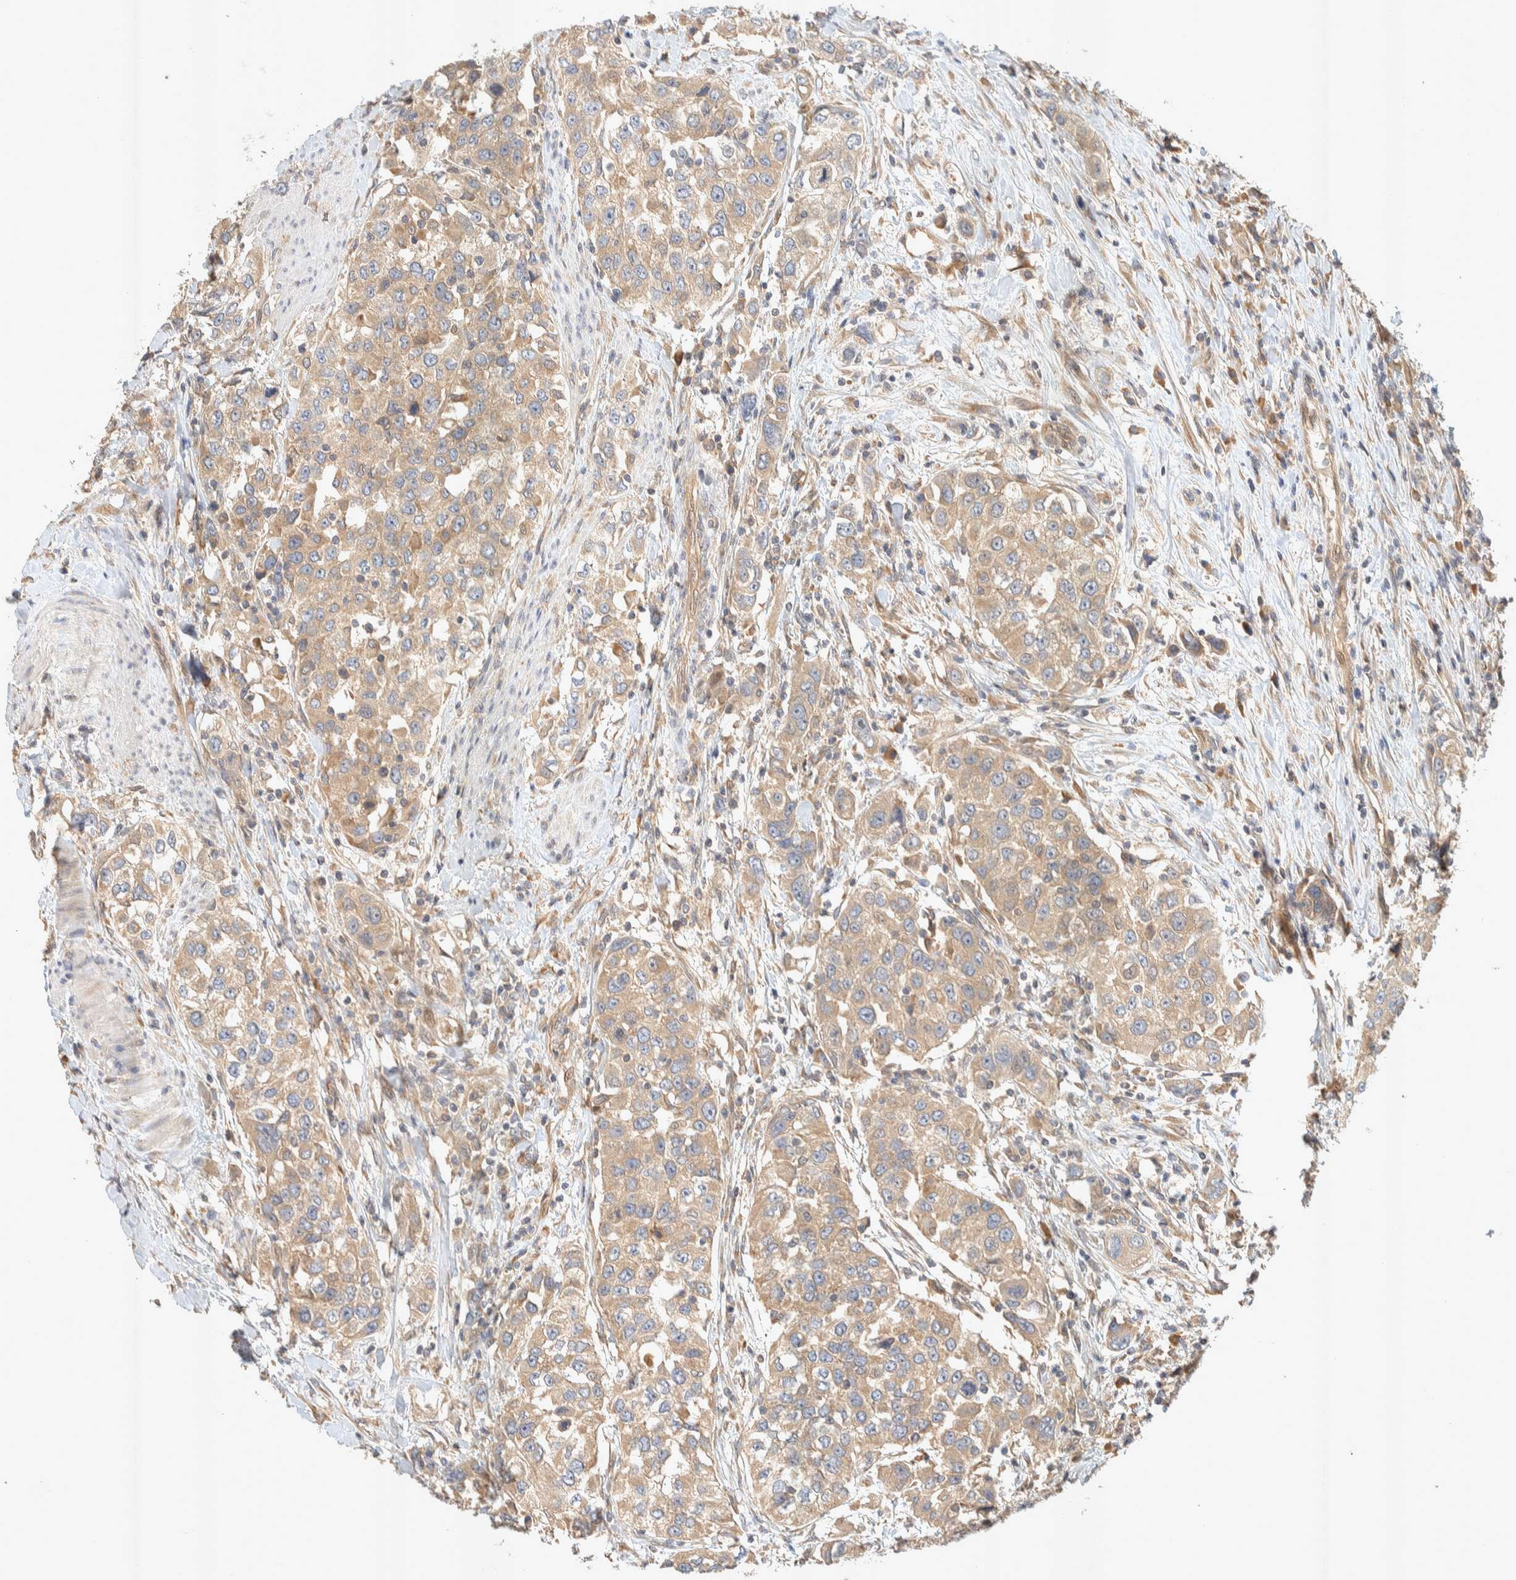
{"staining": {"intensity": "moderate", "quantity": ">75%", "location": "cytoplasmic/membranous"}, "tissue": "urothelial cancer", "cell_type": "Tumor cells", "image_type": "cancer", "snomed": [{"axis": "morphology", "description": "Urothelial carcinoma, High grade"}, {"axis": "topography", "description": "Urinary bladder"}], "caption": "This photomicrograph shows immunohistochemistry staining of human high-grade urothelial carcinoma, with medium moderate cytoplasmic/membranous expression in approximately >75% of tumor cells.", "gene": "PXK", "patient": {"sex": "female", "age": 80}}